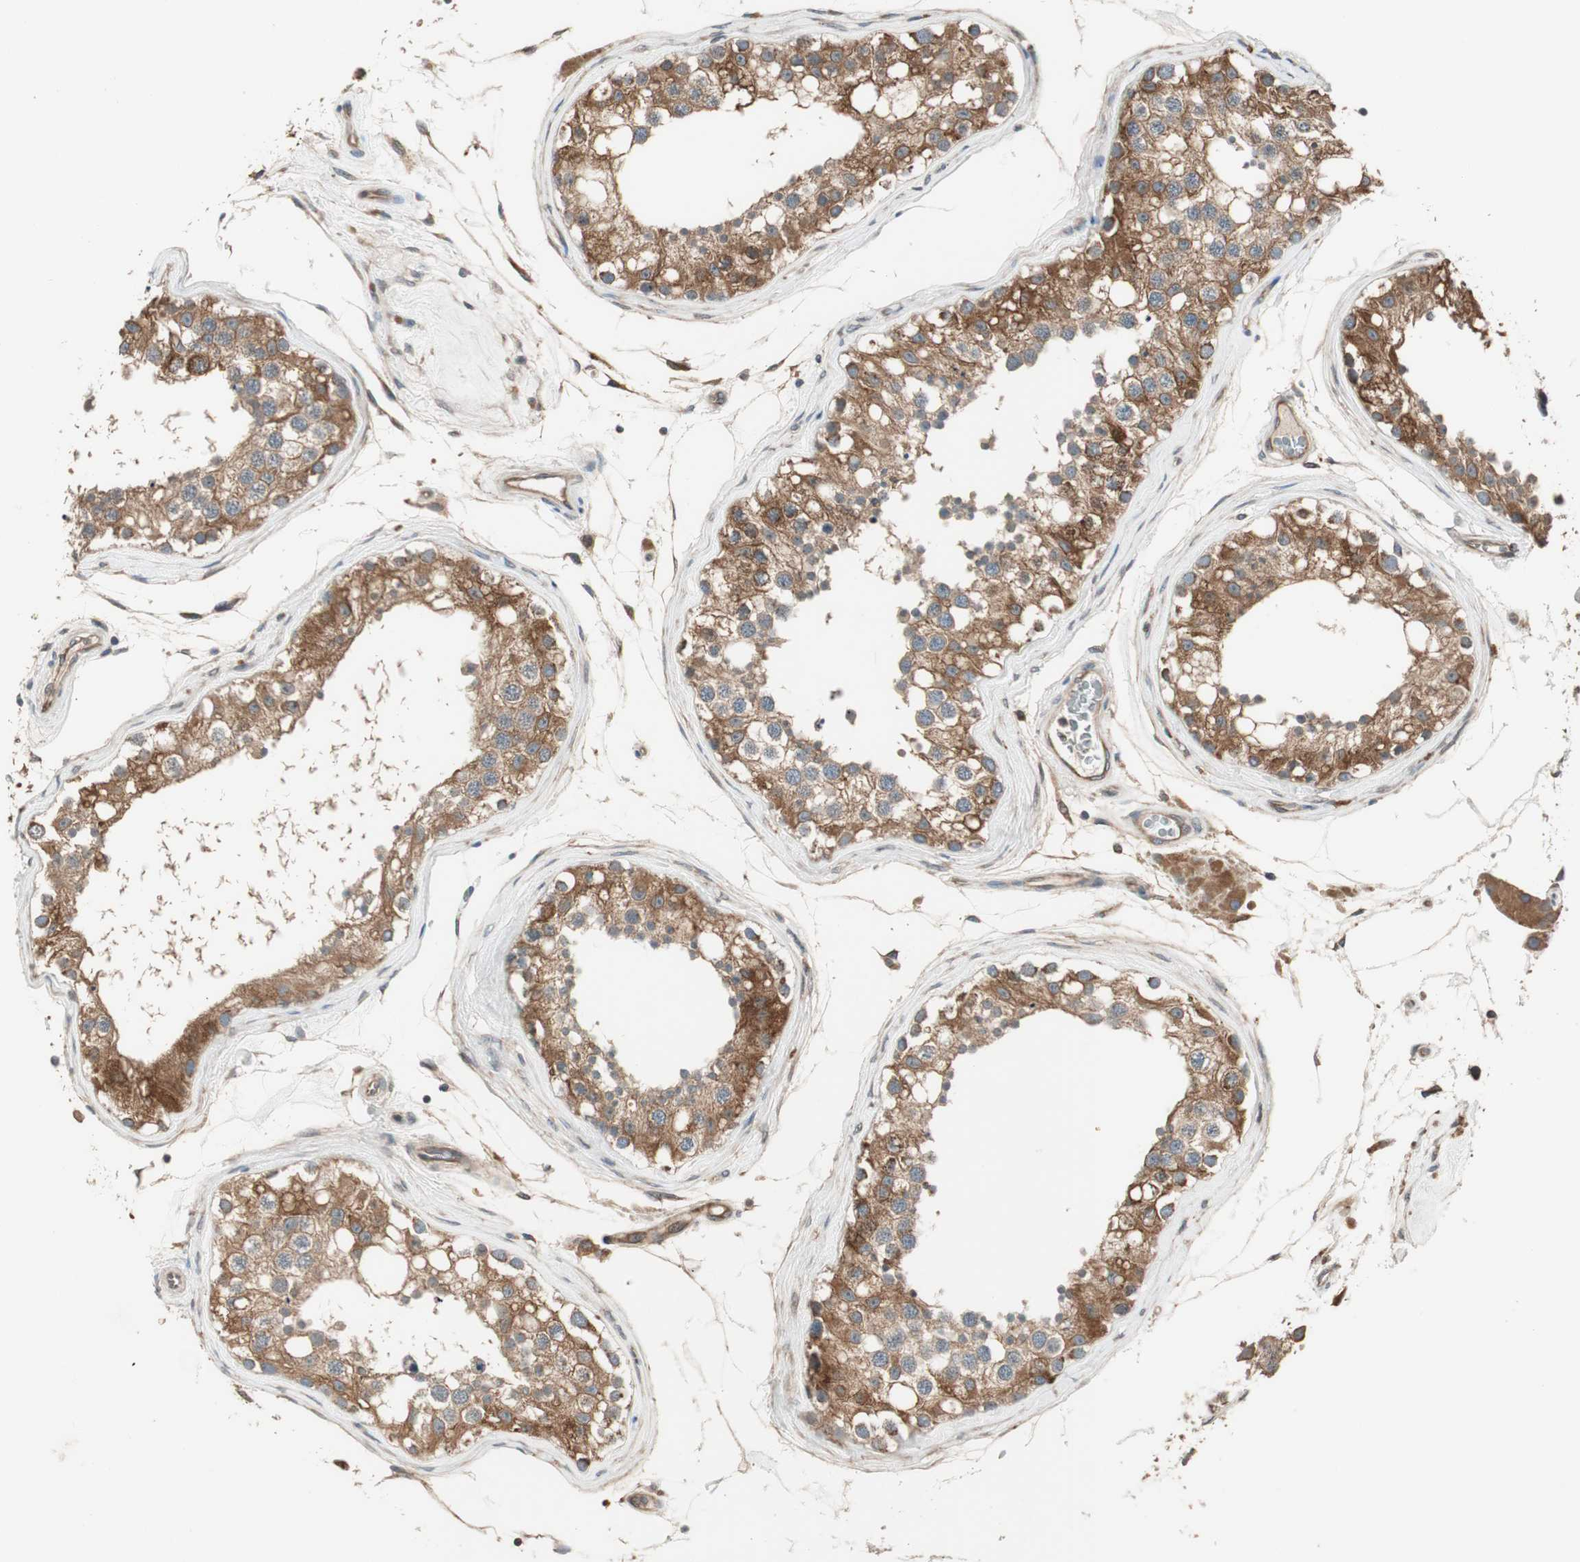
{"staining": {"intensity": "strong", "quantity": ">75%", "location": "cytoplasmic/membranous"}, "tissue": "testis", "cell_type": "Cells in seminiferous ducts", "image_type": "normal", "snomed": [{"axis": "morphology", "description": "Normal tissue, NOS"}, {"axis": "topography", "description": "Testis"}], "caption": "Testis stained with a brown dye displays strong cytoplasmic/membranous positive staining in approximately >75% of cells in seminiferous ducts.", "gene": "ATP6AP2", "patient": {"sex": "male", "age": 68}}